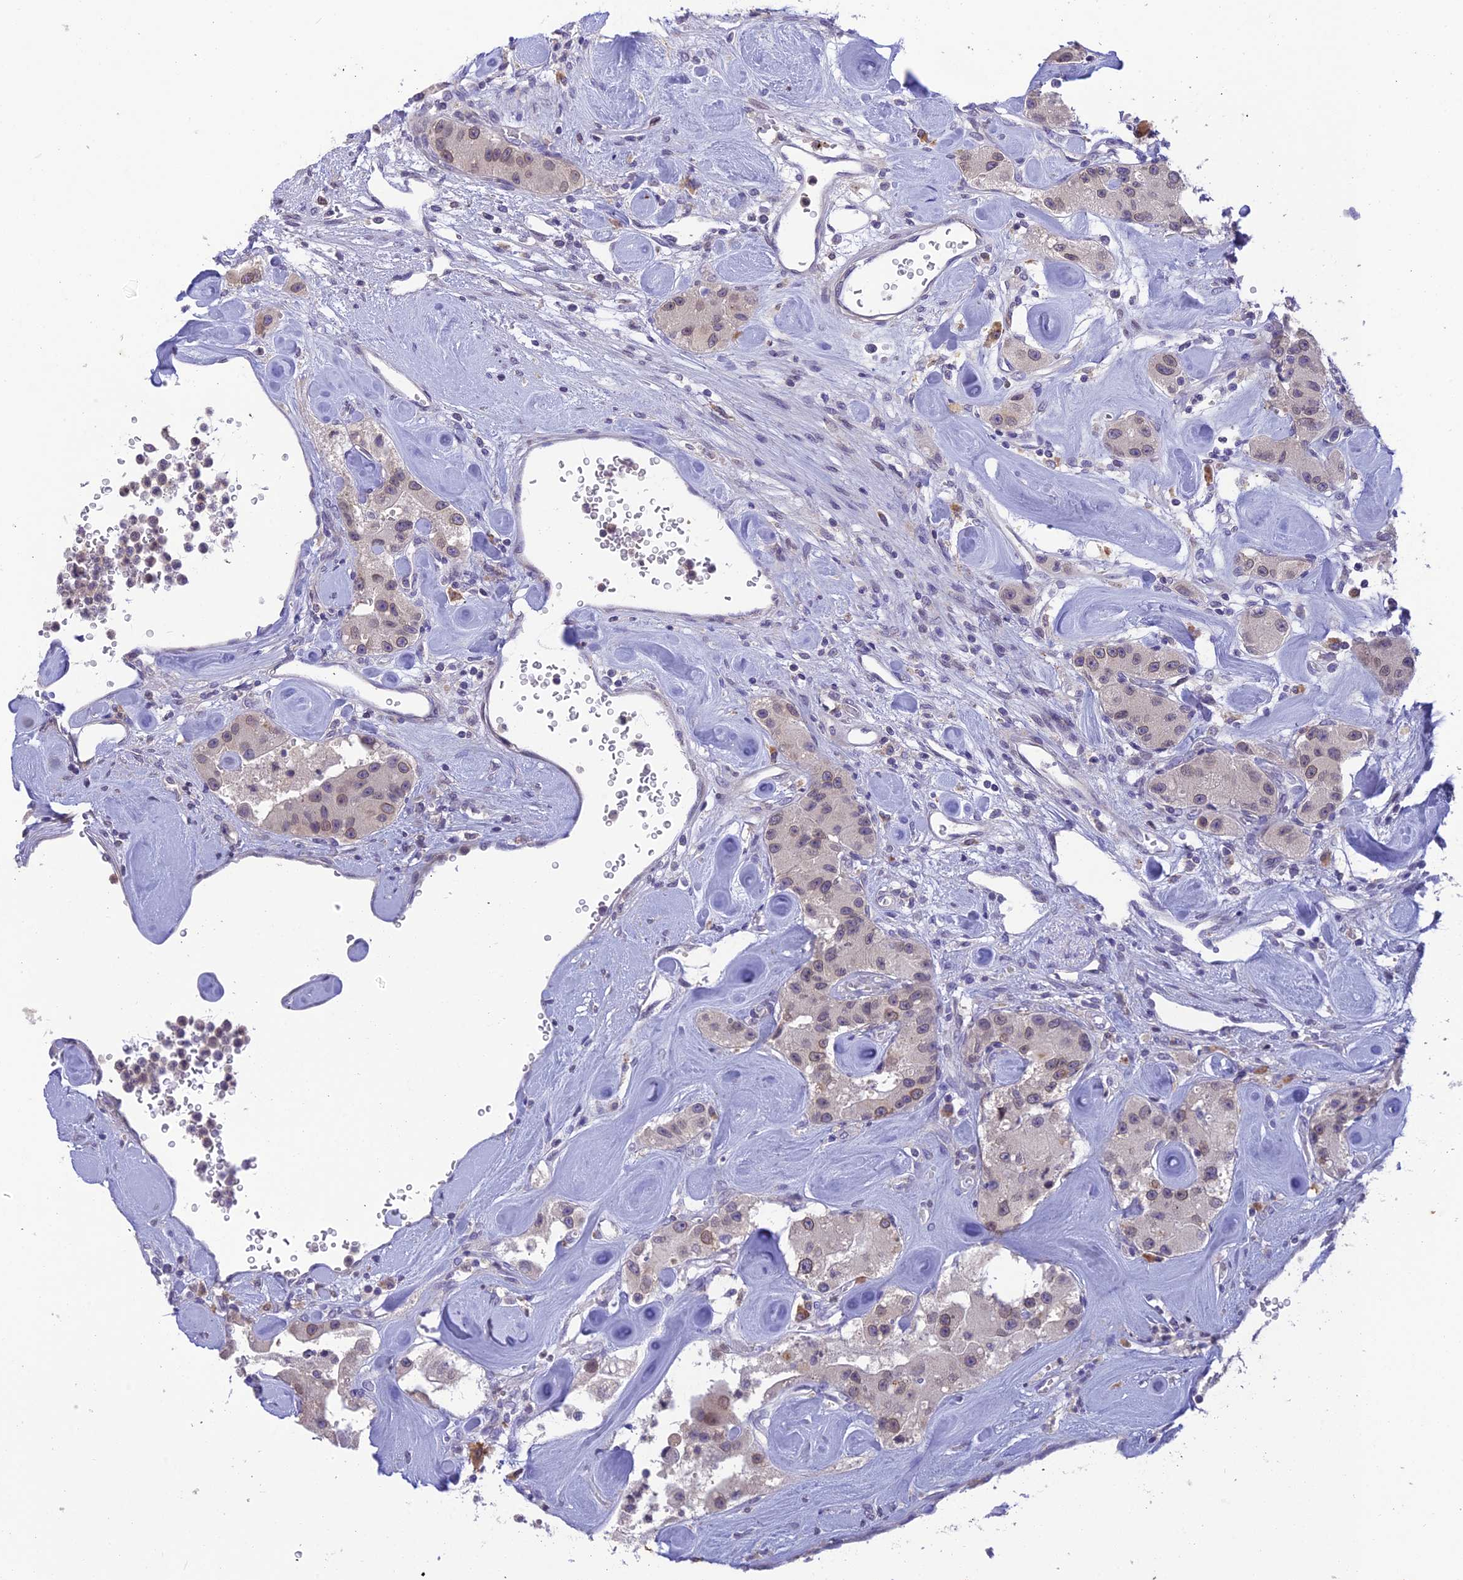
{"staining": {"intensity": "weak", "quantity": "<25%", "location": "cytoplasmic/membranous,nuclear"}, "tissue": "carcinoid", "cell_type": "Tumor cells", "image_type": "cancer", "snomed": [{"axis": "morphology", "description": "Carcinoid, malignant, NOS"}, {"axis": "topography", "description": "Pancreas"}], "caption": "An IHC micrograph of carcinoid is shown. There is no staining in tumor cells of carcinoid.", "gene": "BMT2", "patient": {"sex": "male", "age": 41}}